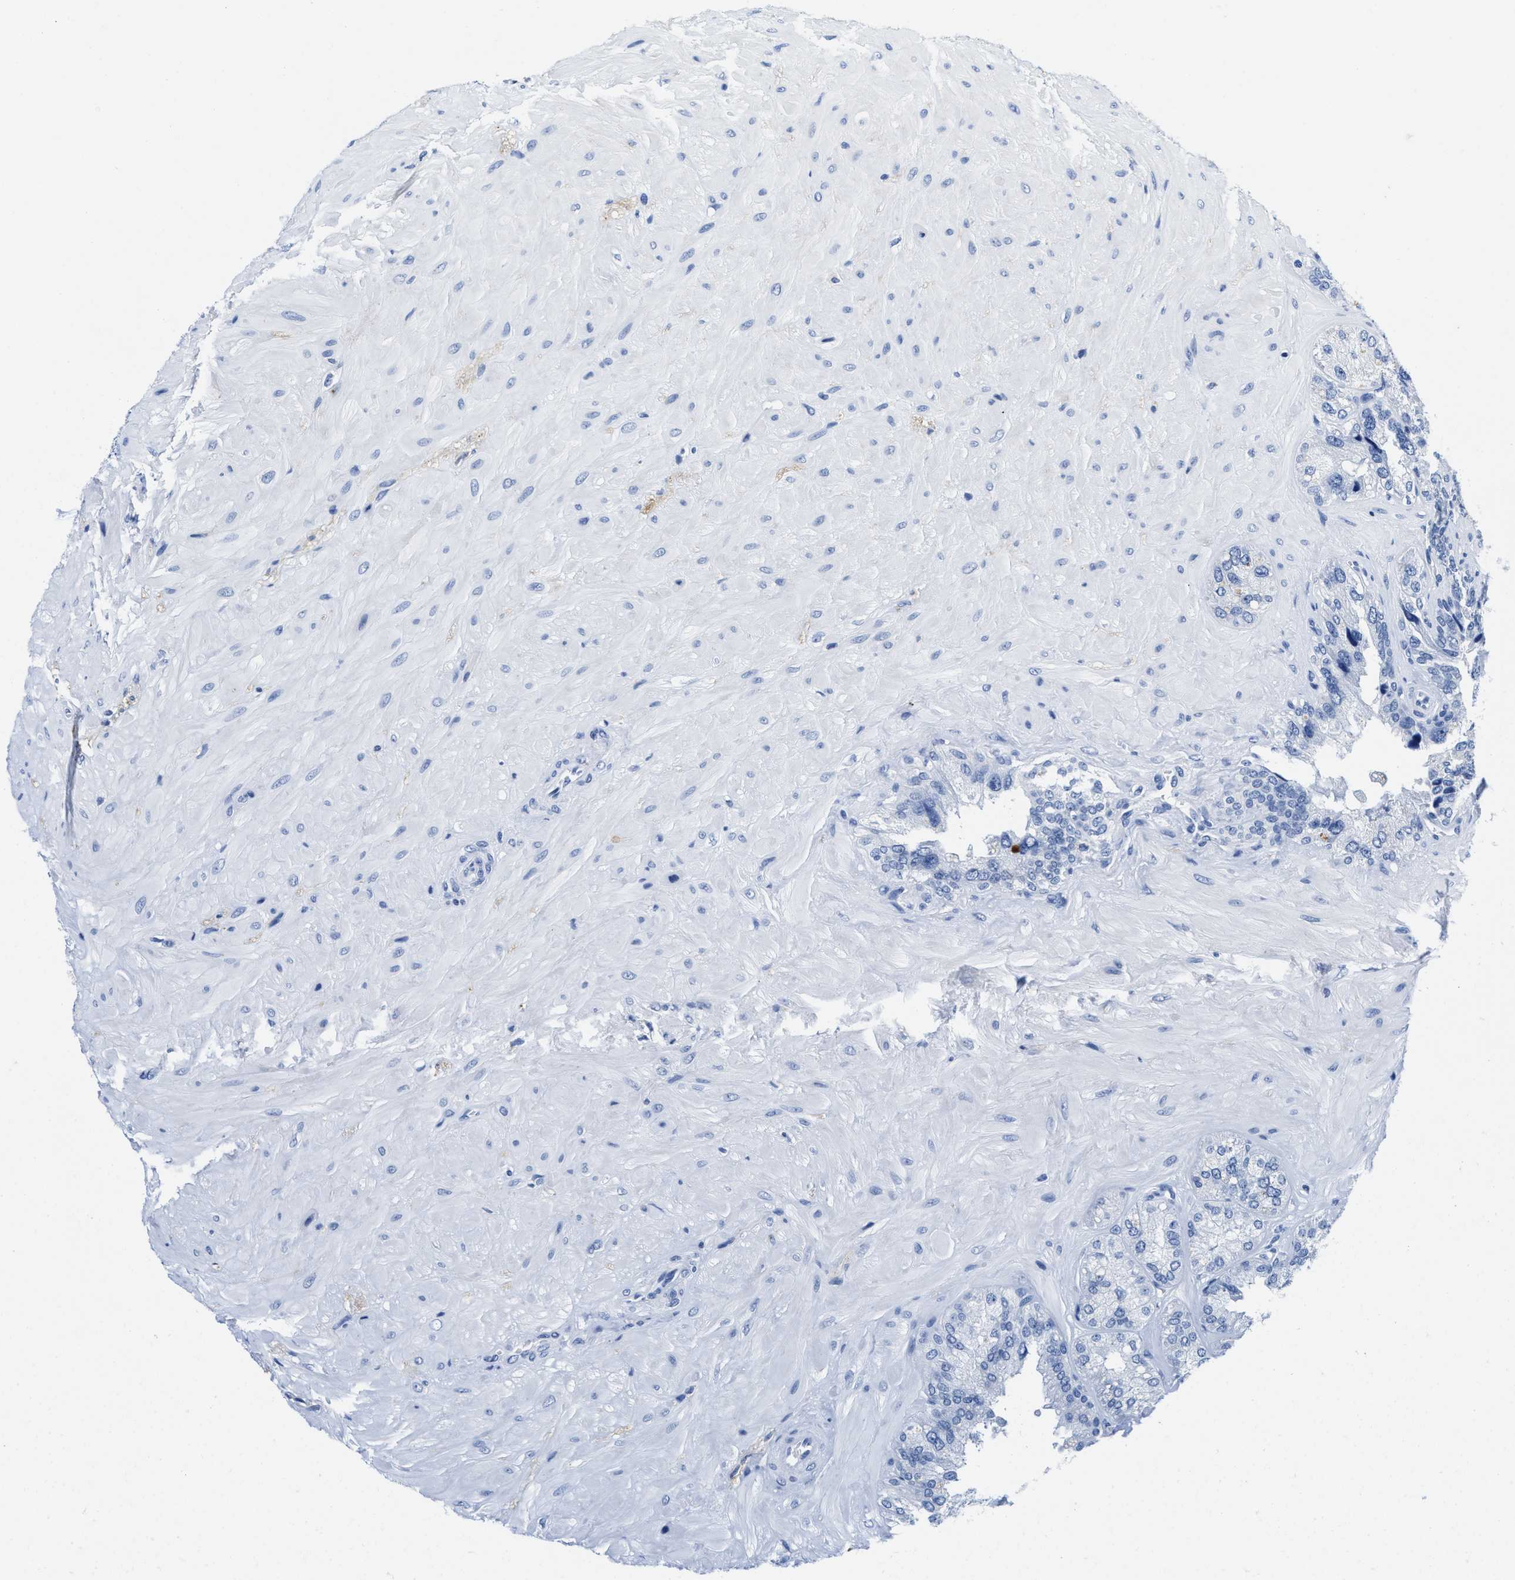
{"staining": {"intensity": "negative", "quantity": "none", "location": "none"}, "tissue": "seminal vesicle", "cell_type": "Glandular cells", "image_type": "normal", "snomed": [{"axis": "morphology", "description": "Normal tissue, NOS"}, {"axis": "topography", "description": "Prostate"}, {"axis": "topography", "description": "Seminal veicle"}], "caption": "An immunohistochemistry histopathology image of benign seminal vesicle is shown. There is no staining in glandular cells of seminal vesicle.", "gene": "TTC3", "patient": {"sex": "male", "age": 51}}